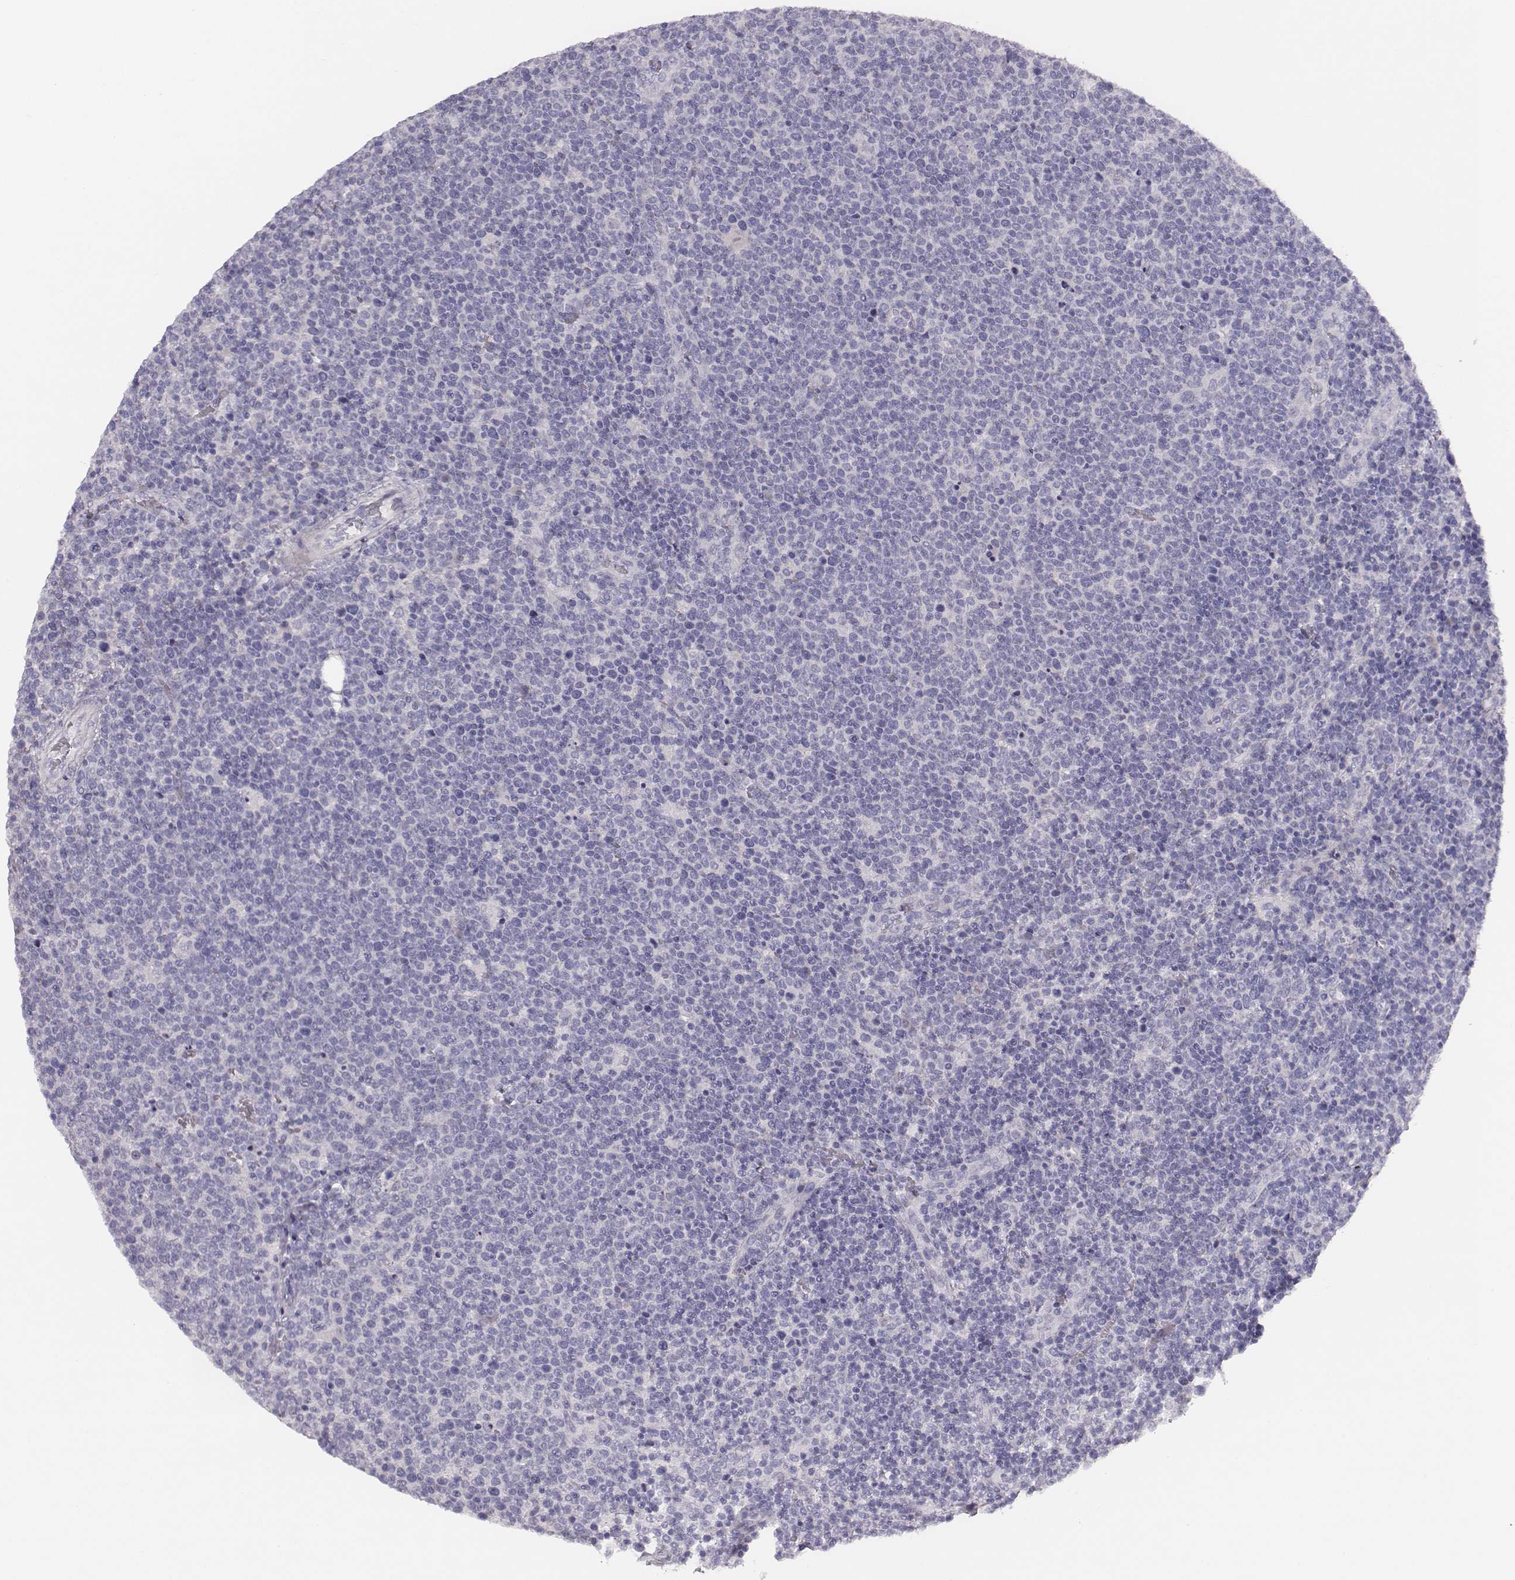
{"staining": {"intensity": "negative", "quantity": "none", "location": "none"}, "tissue": "lymphoma", "cell_type": "Tumor cells", "image_type": "cancer", "snomed": [{"axis": "morphology", "description": "Malignant lymphoma, non-Hodgkin's type, High grade"}, {"axis": "topography", "description": "Lymph node"}], "caption": "The histopathology image exhibits no significant positivity in tumor cells of lymphoma.", "gene": "MYH6", "patient": {"sex": "male", "age": 61}}